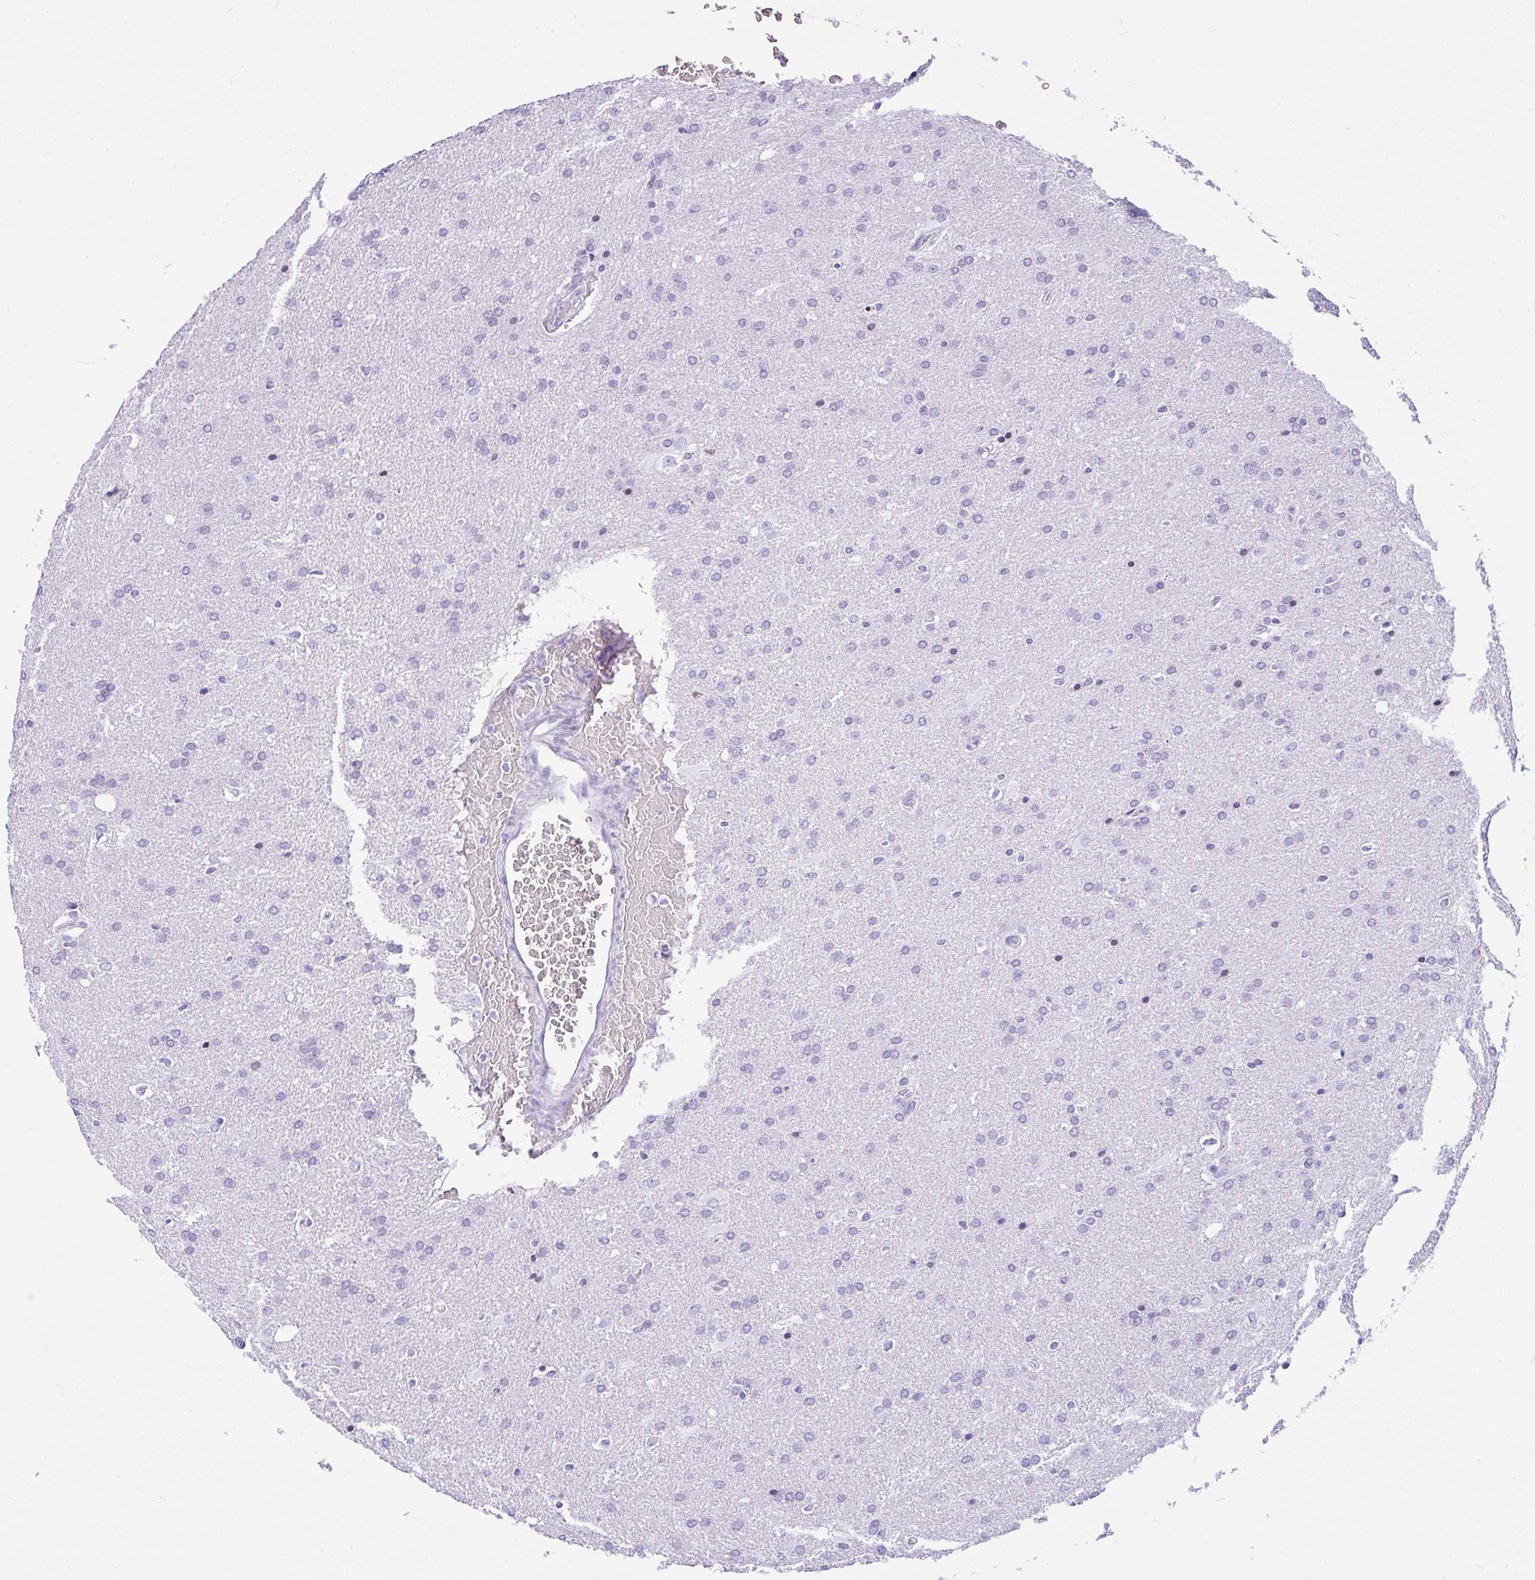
{"staining": {"intensity": "negative", "quantity": "none", "location": "none"}, "tissue": "glioma", "cell_type": "Tumor cells", "image_type": "cancer", "snomed": [{"axis": "morphology", "description": "Glioma, malignant, High grade"}, {"axis": "topography", "description": "Brain"}], "caption": "High power microscopy micrograph of an immunohistochemistry (IHC) image of glioma, revealing no significant positivity in tumor cells.", "gene": "KRT27", "patient": {"sex": "male", "age": 56}}